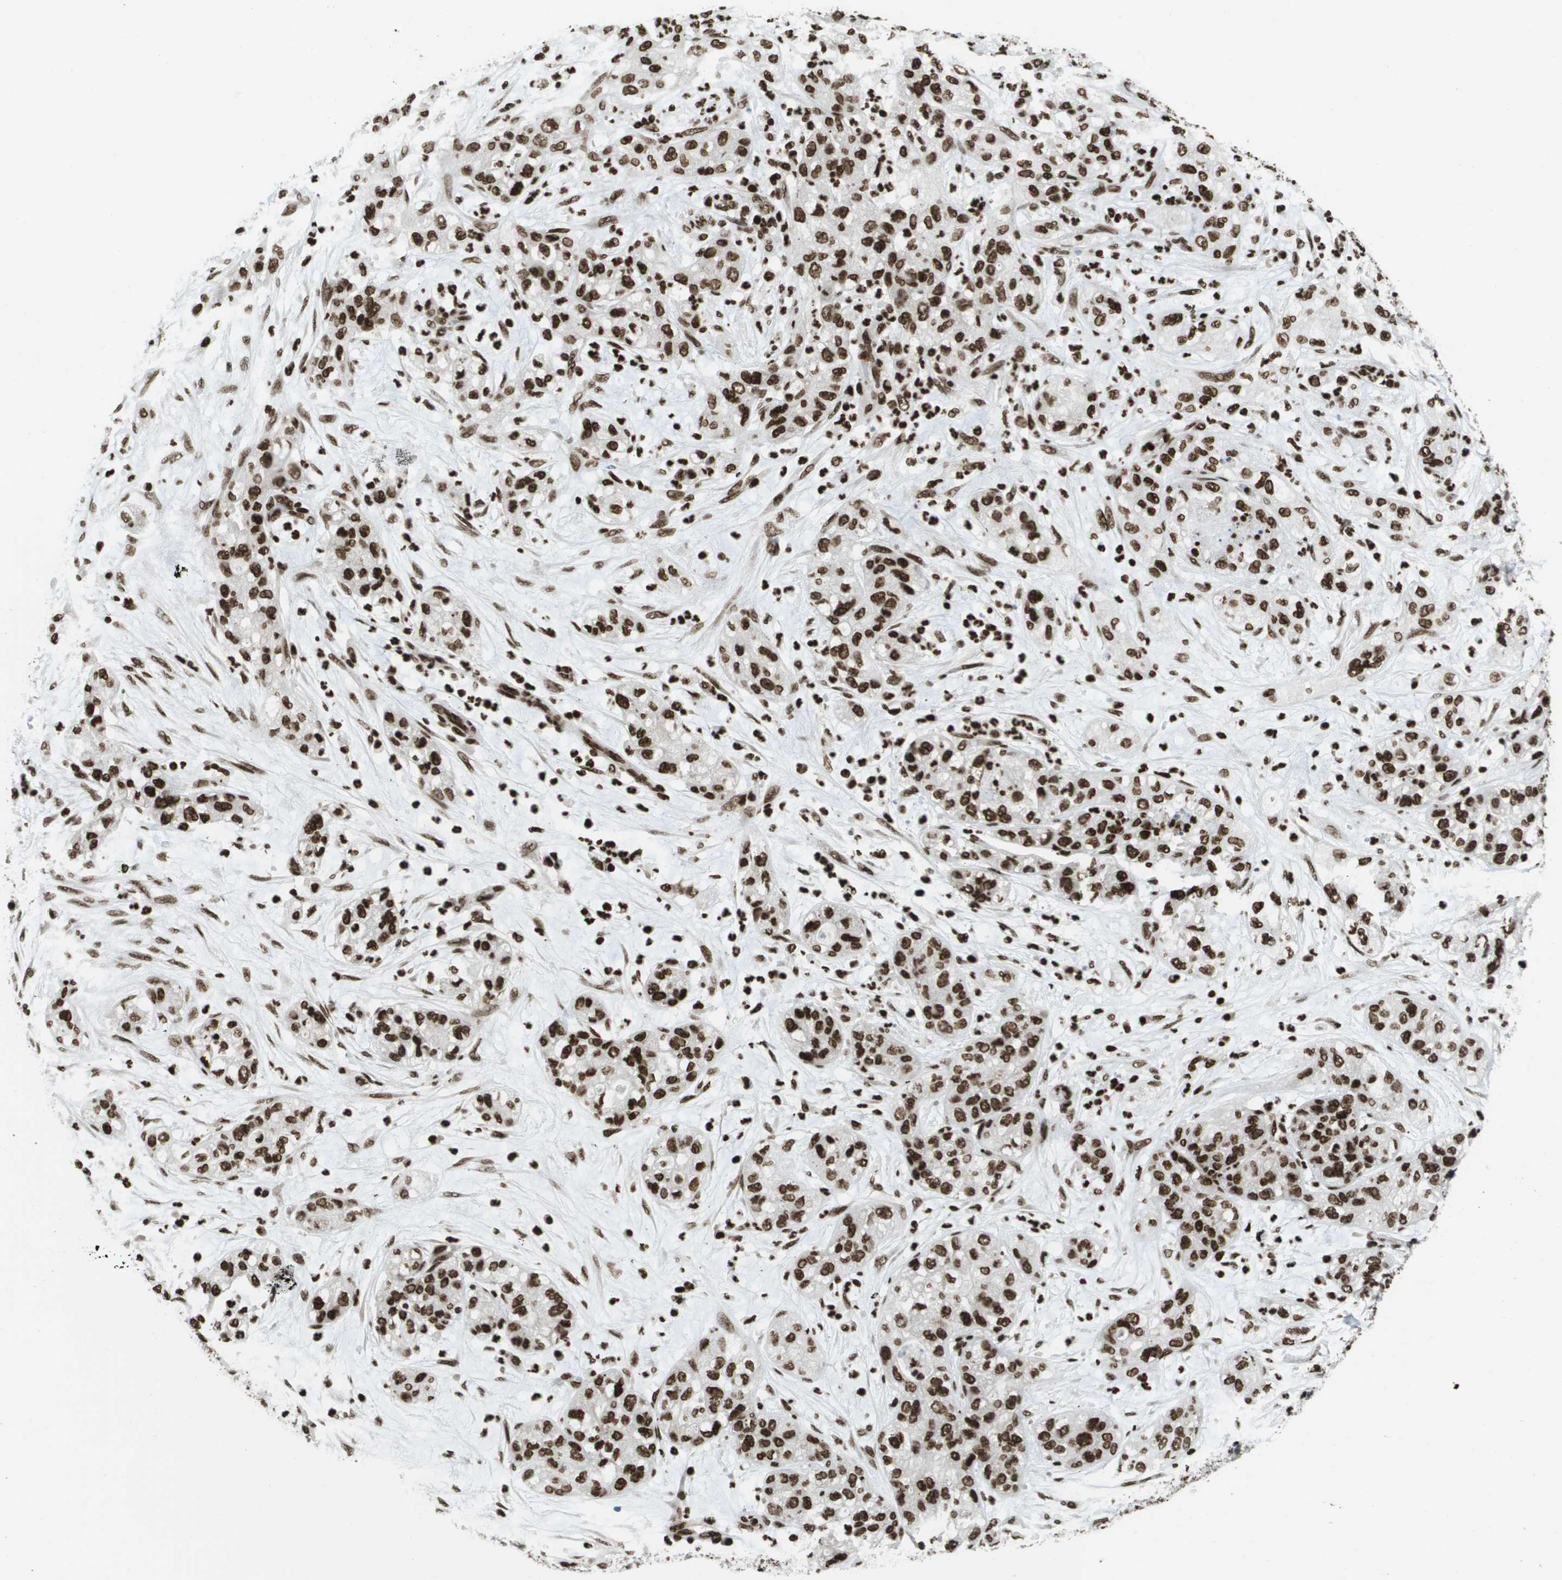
{"staining": {"intensity": "strong", "quantity": ">75%", "location": "nuclear"}, "tissue": "pancreatic cancer", "cell_type": "Tumor cells", "image_type": "cancer", "snomed": [{"axis": "morphology", "description": "Adenocarcinoma, NOS"}, {"axis": "topography", "description": "Pancreas"}], "caption": "DAB (3,3'-diaminobenzidine) immunohistochemical staining of adenocarcinoma (pancreatic) exhibits strong nuclear protein expression in approximately >75% of tumor cells. (DAB = brown stain, brightfield microscopy at high magnification).", "gene": "GLYR1", "patient": {"sex": "female", "age": 78}}